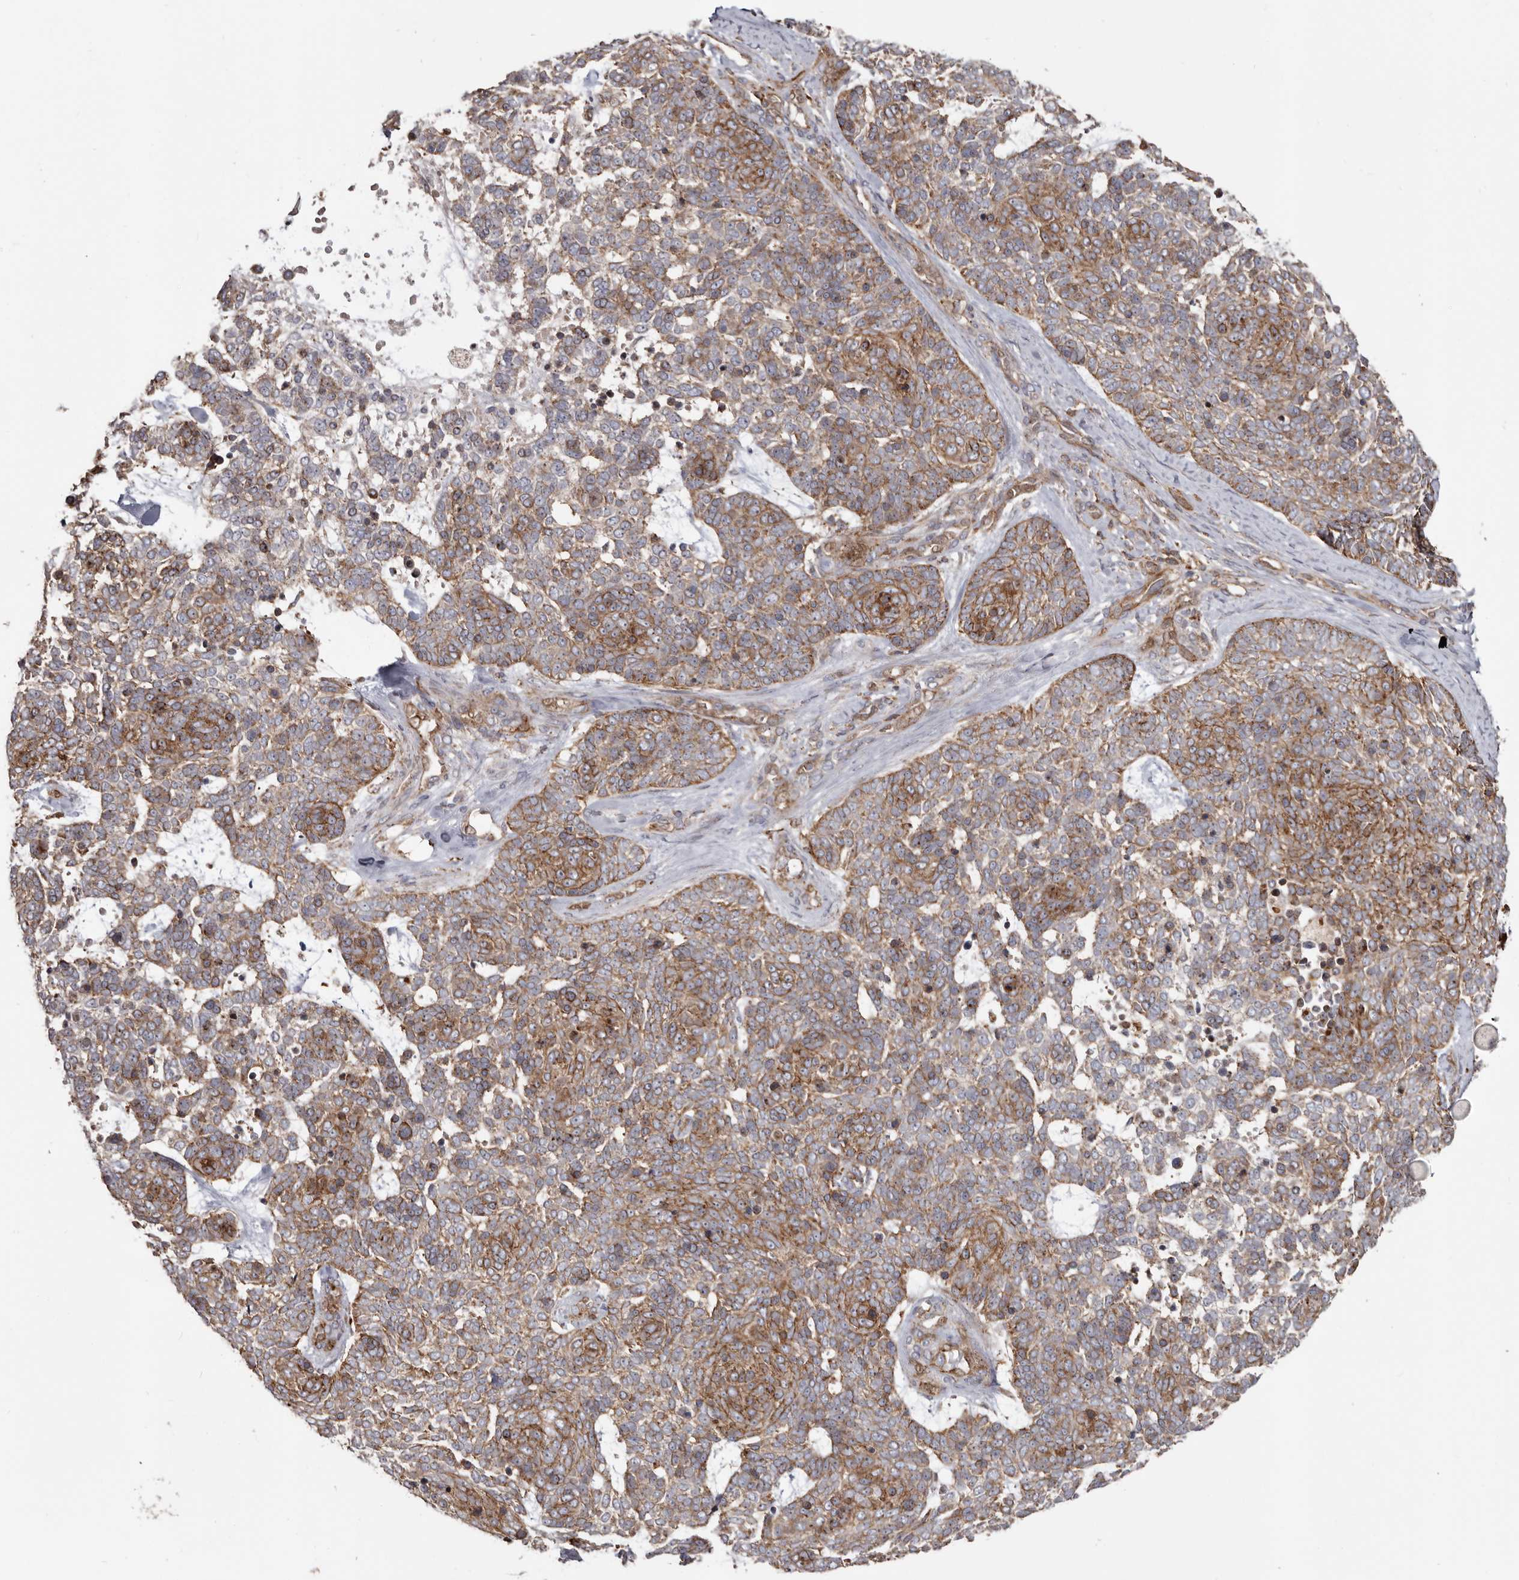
{"staining": {"intensity": "moderate", "quantity": "25%-75%", "location": "cytoplasmic/membranous"}, "tissue": "skin cancer", "cell_type": "Tumor cells", "image_type": "cancer", "snomed": [{"axis": "morphology", "description": "Basal cell carcinoma"}, {"axis": "topography", "description": "Skin"}], "caption": "Approximately 25%-75% of tumor cells in human skin basal cell carcinoma demonstrate moderate cytoplasmic/membranous protein positivity as visualized by brown immunohistochemical staining.", "gene": "NUP43", "patient": {"sex": "female", "age": 81}}